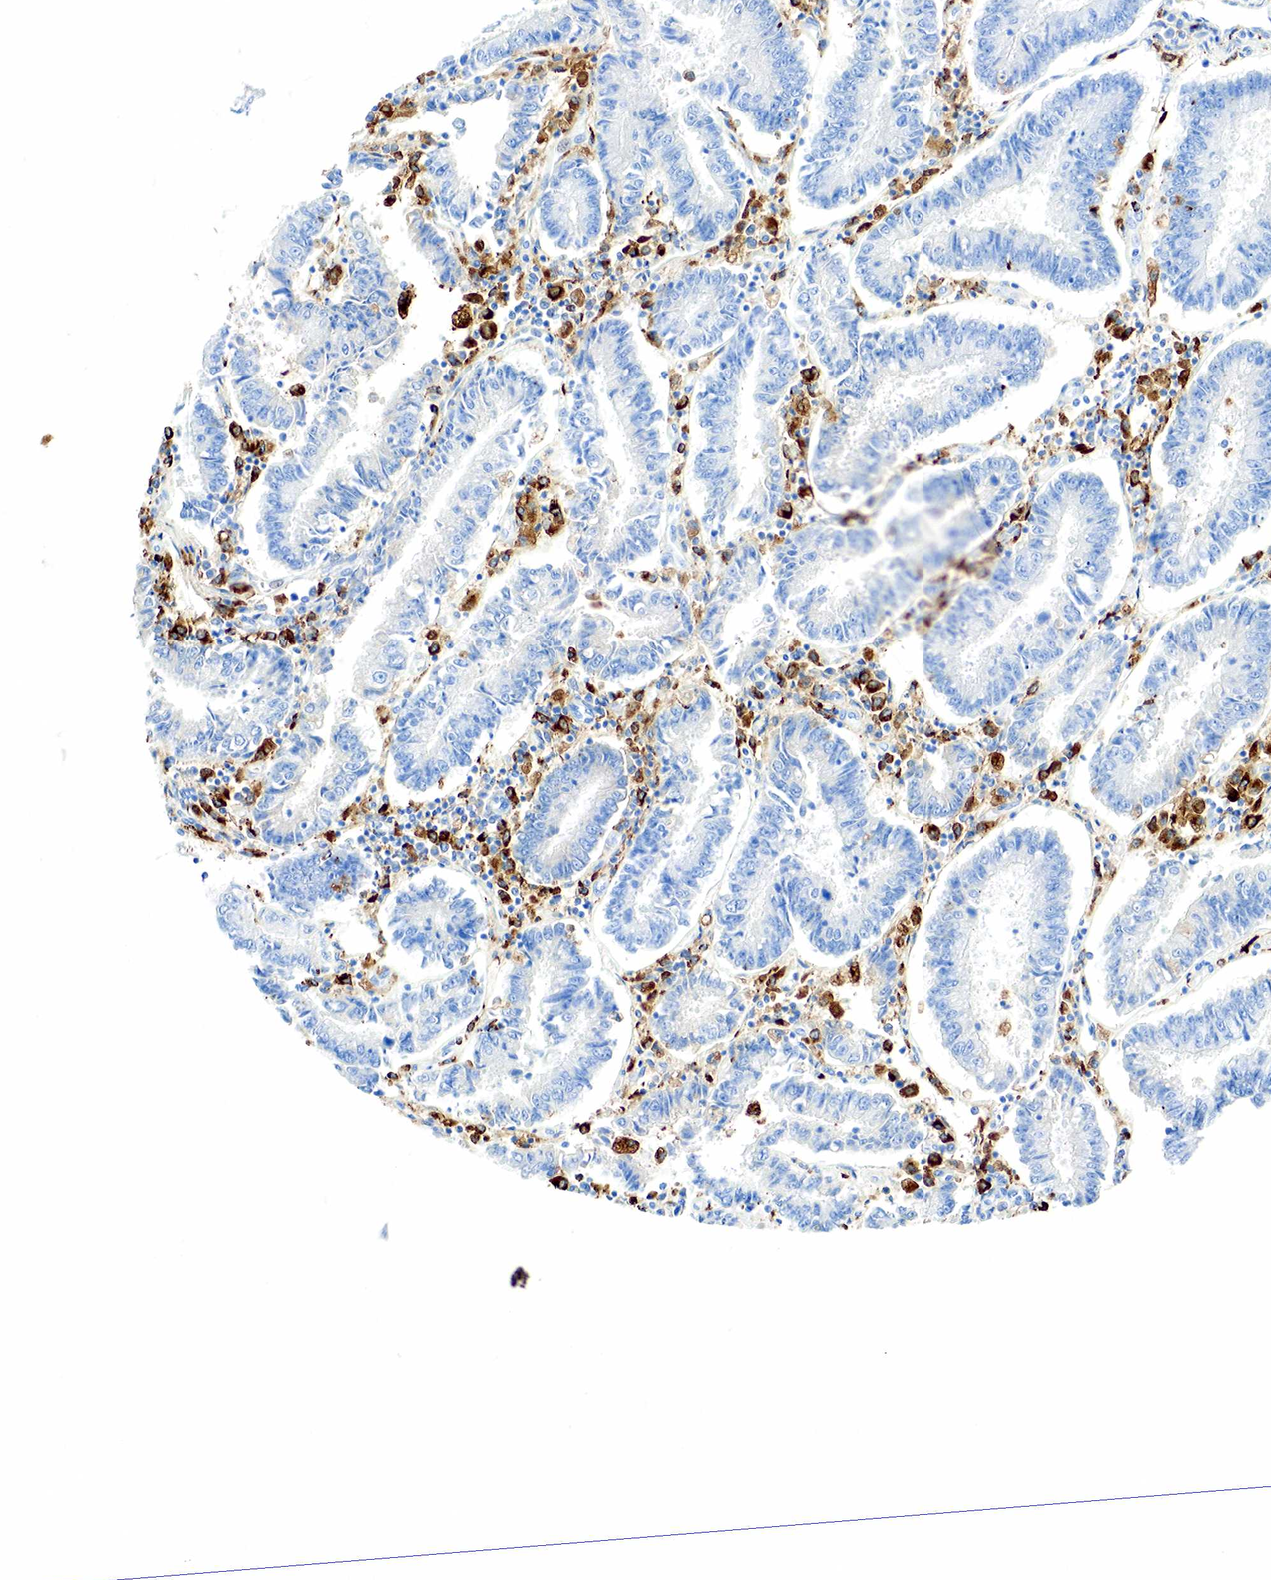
{"staining": {"intensity": "negative", "quantity": "none", "location": "none"}, "tissue": "endometrial cancer", "cell_type": "Tumor cells", "image_type": "cancer", "snomed": [{"axis": "morphology", "description": "Adenocarcinoma, NOS"}, {"axis": "topography", "description": "Endometrium"}], "caption": "Protein analysis of adenocarcinoma (endometrial) displays no significant staining in tumor cells.", "gene": "CD68", "patient": {"sex": "female", "age": 75}}